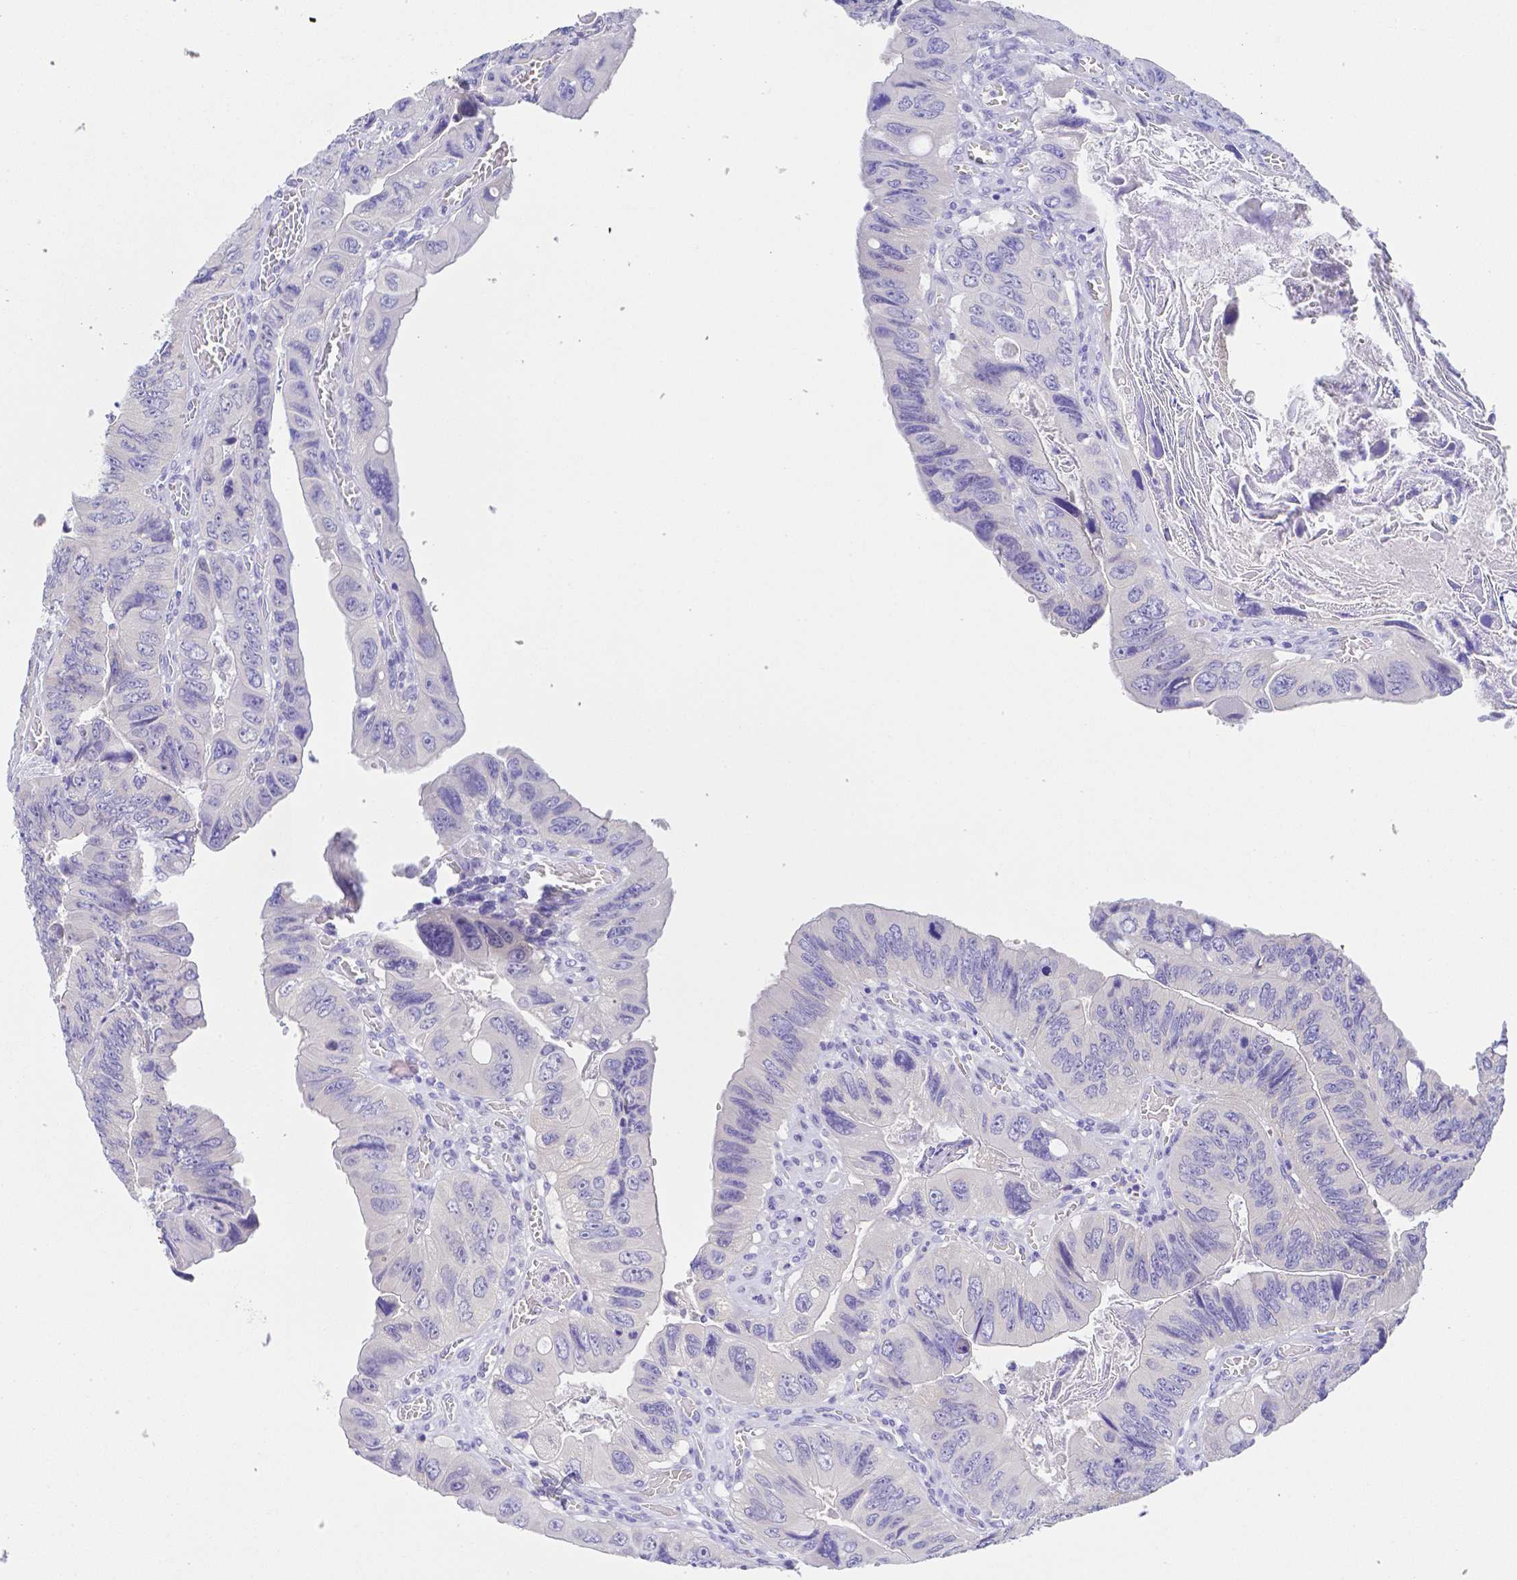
{"staining": {"intensity": "negative", "quantity": "none", "location": "none"}, "tissue": "colorectal cancer", "cell_type": "Tumor cells", "image_type": "cancer", "snomed": [{"axis": "morphology", "description": "Adenocarcinoma, NOS"}, {"axis": "topography", "description": "Colon"}], "caption": "Tumor cells are negative for protein expression in human adenocarcinoma (colorectal). The staining is performed using DAB (3,3'-diaminobenzidine) brown chromogen with nuclei counter-stained in using hematoxylin.", "gene": "ZG16B", "patient": {"sex": "female", "age": 84}}